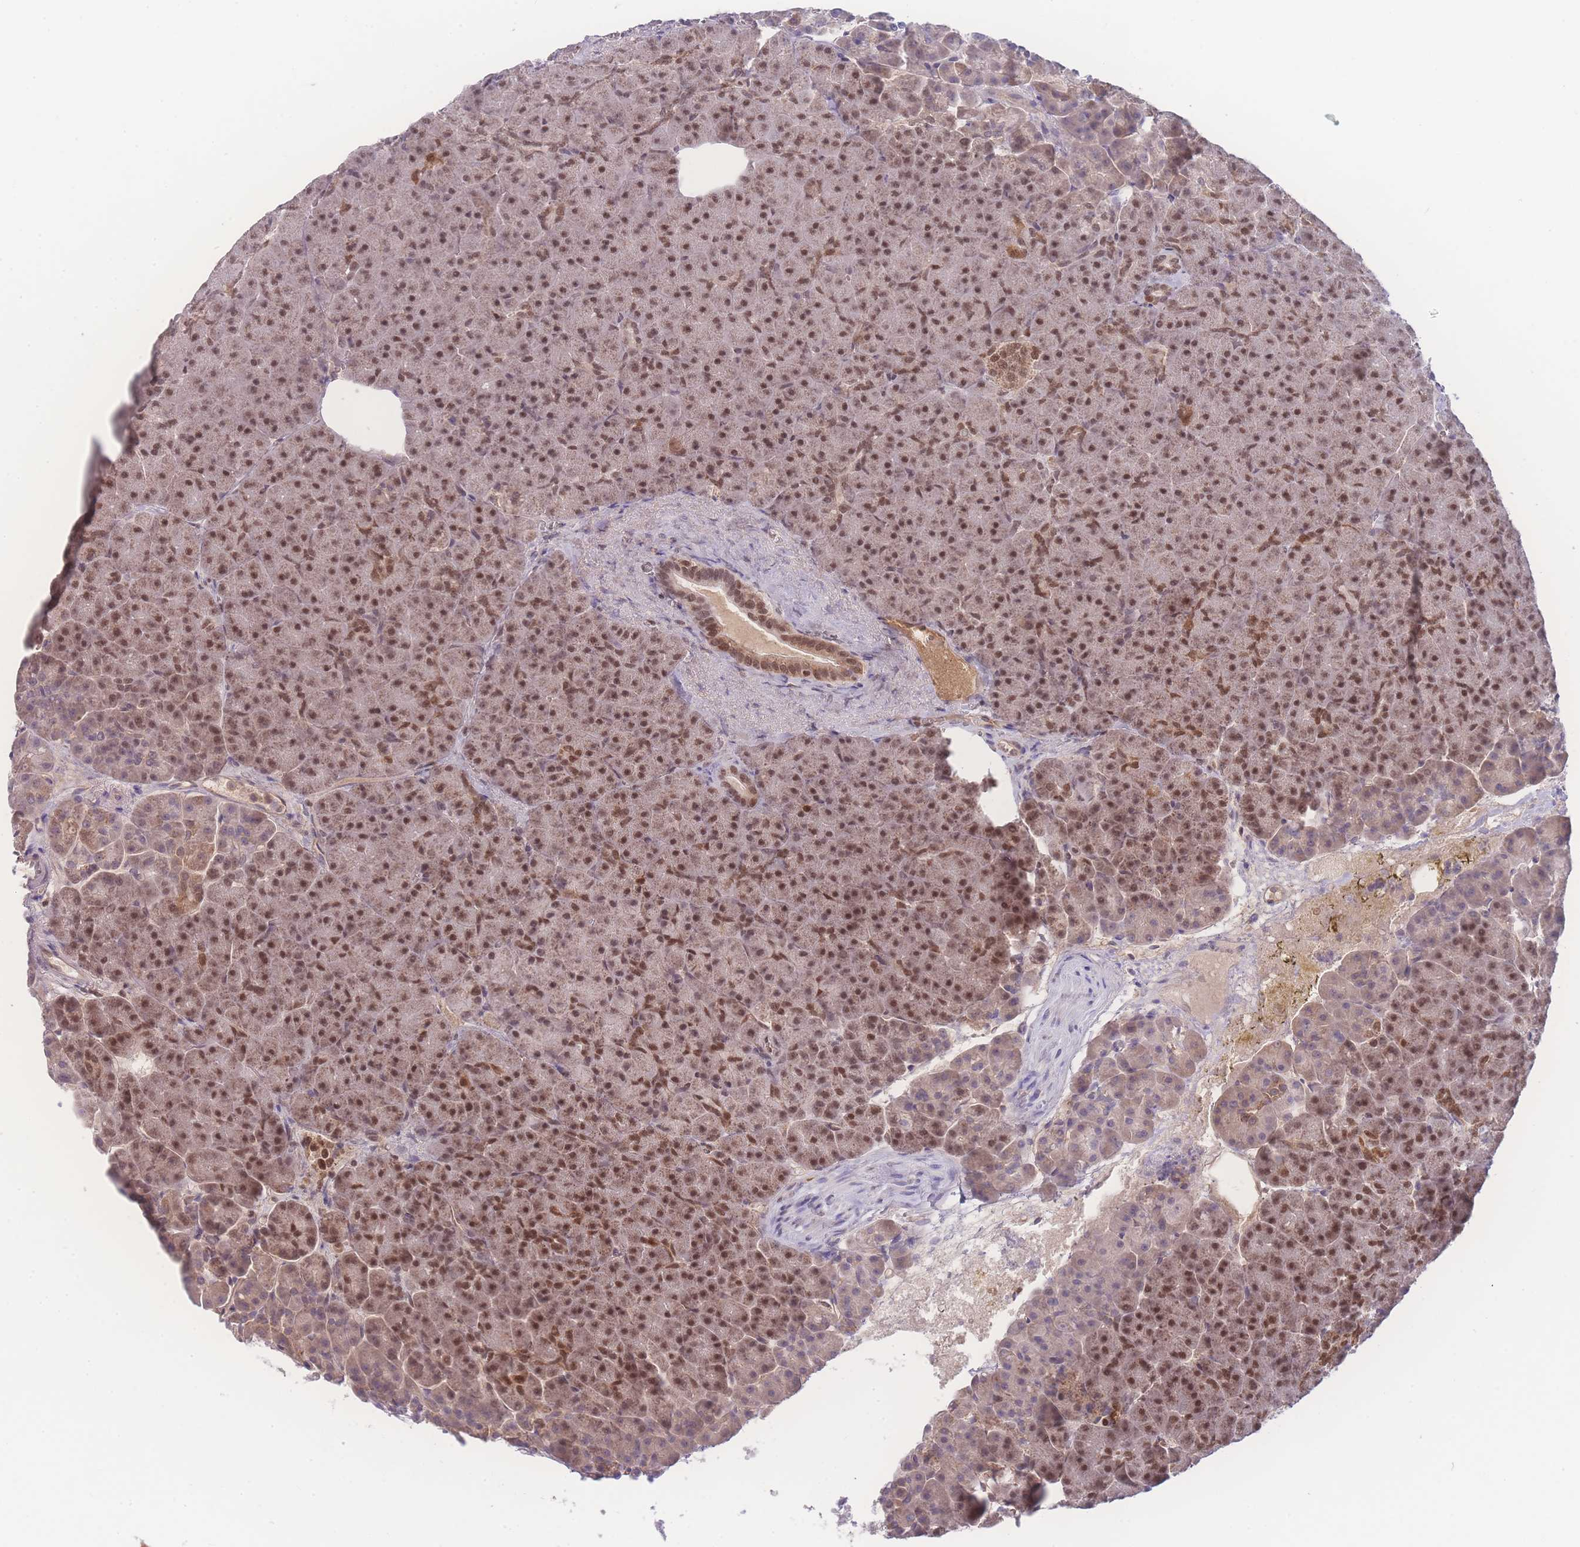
{"staining": {"intensity": "moderate", "quantity": ">75%", "location": "nuclear"}, "tissue": "pancreas", "cell_type": "Exocrine glandular cells", "image_type": "normal", "snomed": [{"axis": "morphology", "description": "Normal tissue, NOS"}, {"axis": "topography", "description": "Pancreas"}], "caption": "Immunohistochemistry of unremarkable pancreas demonstrates medium levels of moderate nuclear positivity in about >75% of exocrine glandular cells. (Brightfield microscopy of DAB IHC at high magnification).", "gene": "RAVER1", "patient": {"sex": "female", "age": 74}}